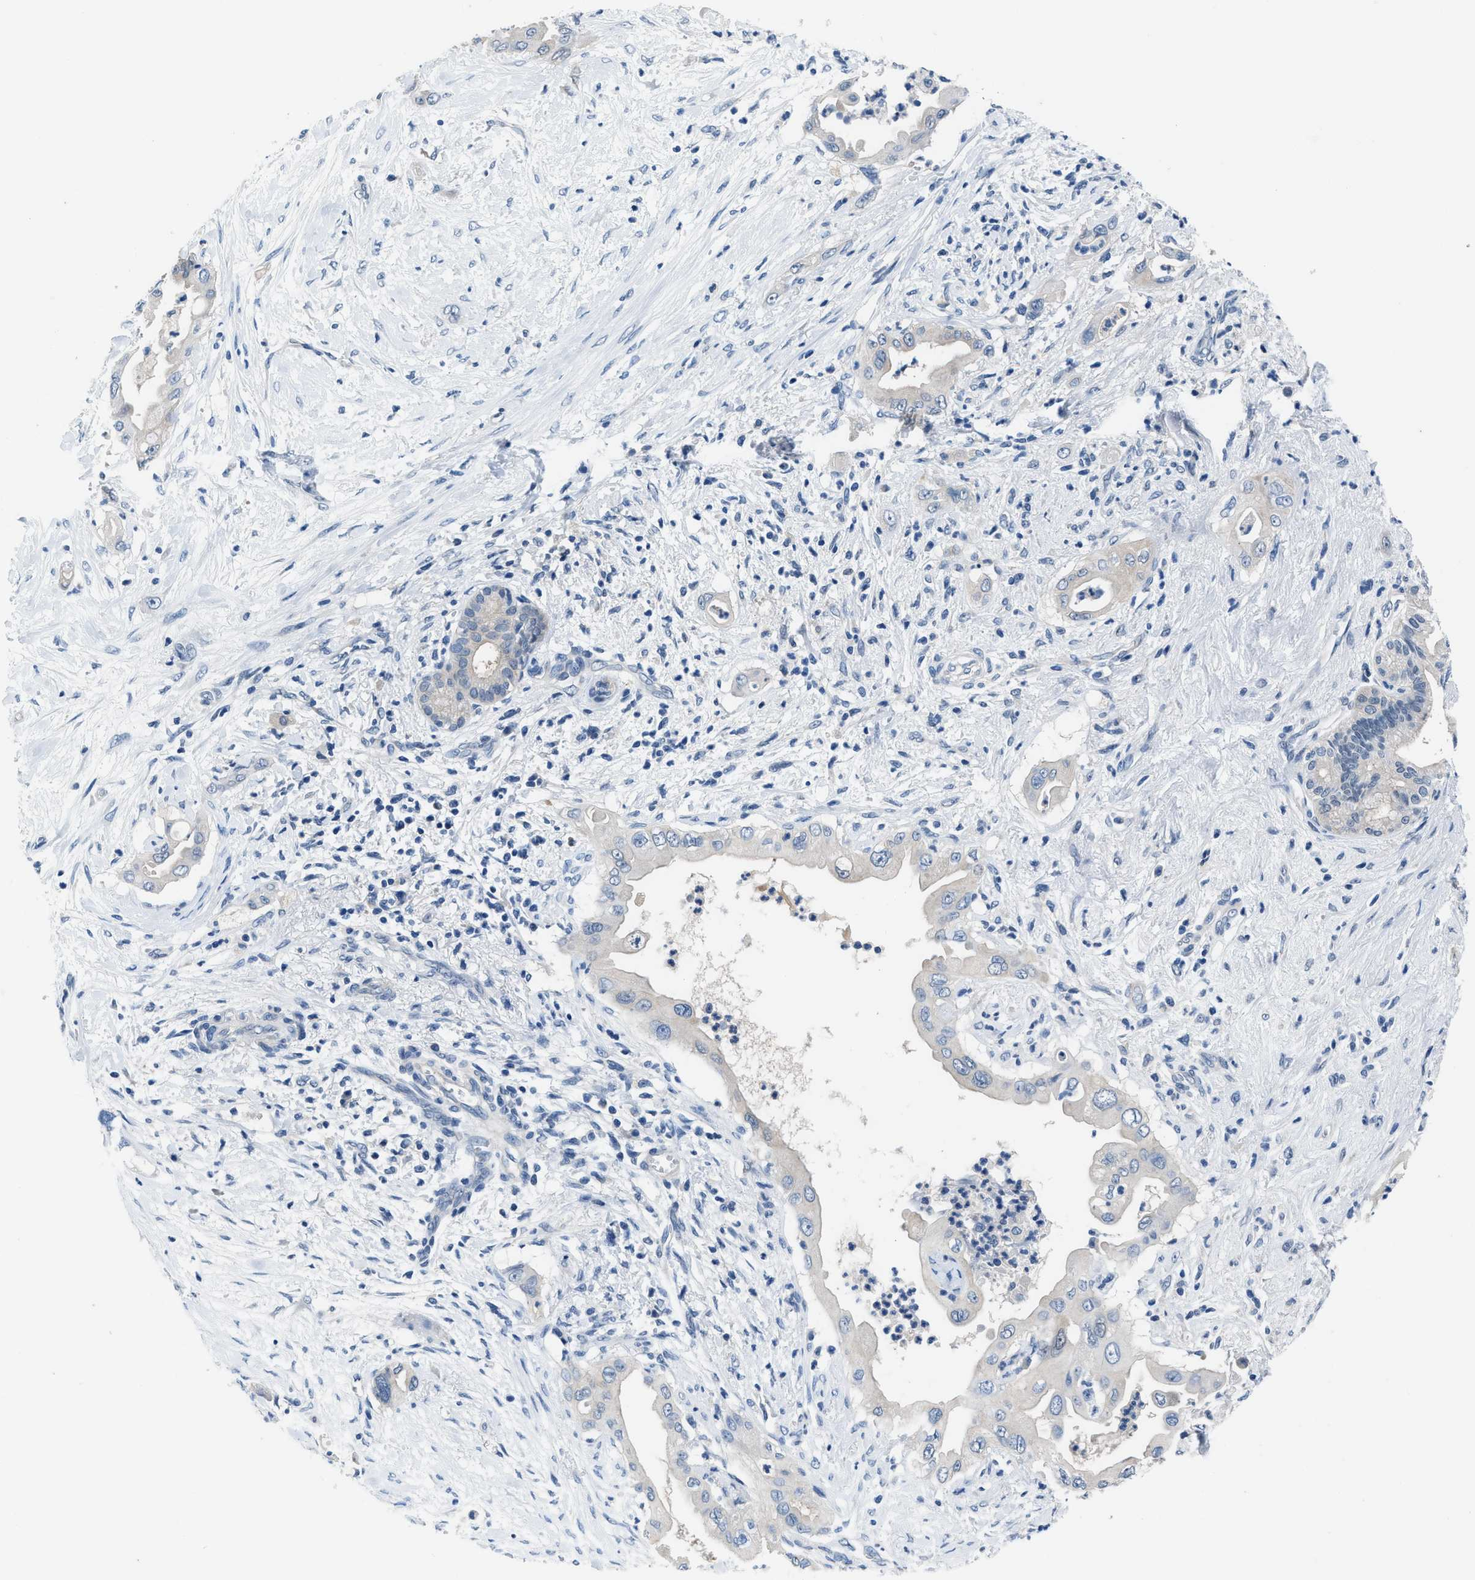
{"staining": {"intensity": "negative", "quantity": "none", "location": "none"}, "tissue": "pancreatic cancer", "cell_type": "Tumor cells", "image_type": "cancer", "snomed": [{"axis": "morphology", "description": "Adenocarcinoma, NOS"}, {"axis": "topography", "description": "Pancreas"}], "caption": "Human pancreatic cancer (adenocarcinoma) stained for a protein using immunohistochemistry (IHC) exhibits no positivity in tumor cells.", "gene": "NUDT5", "patient": {"sex": "male", "age": 59}}